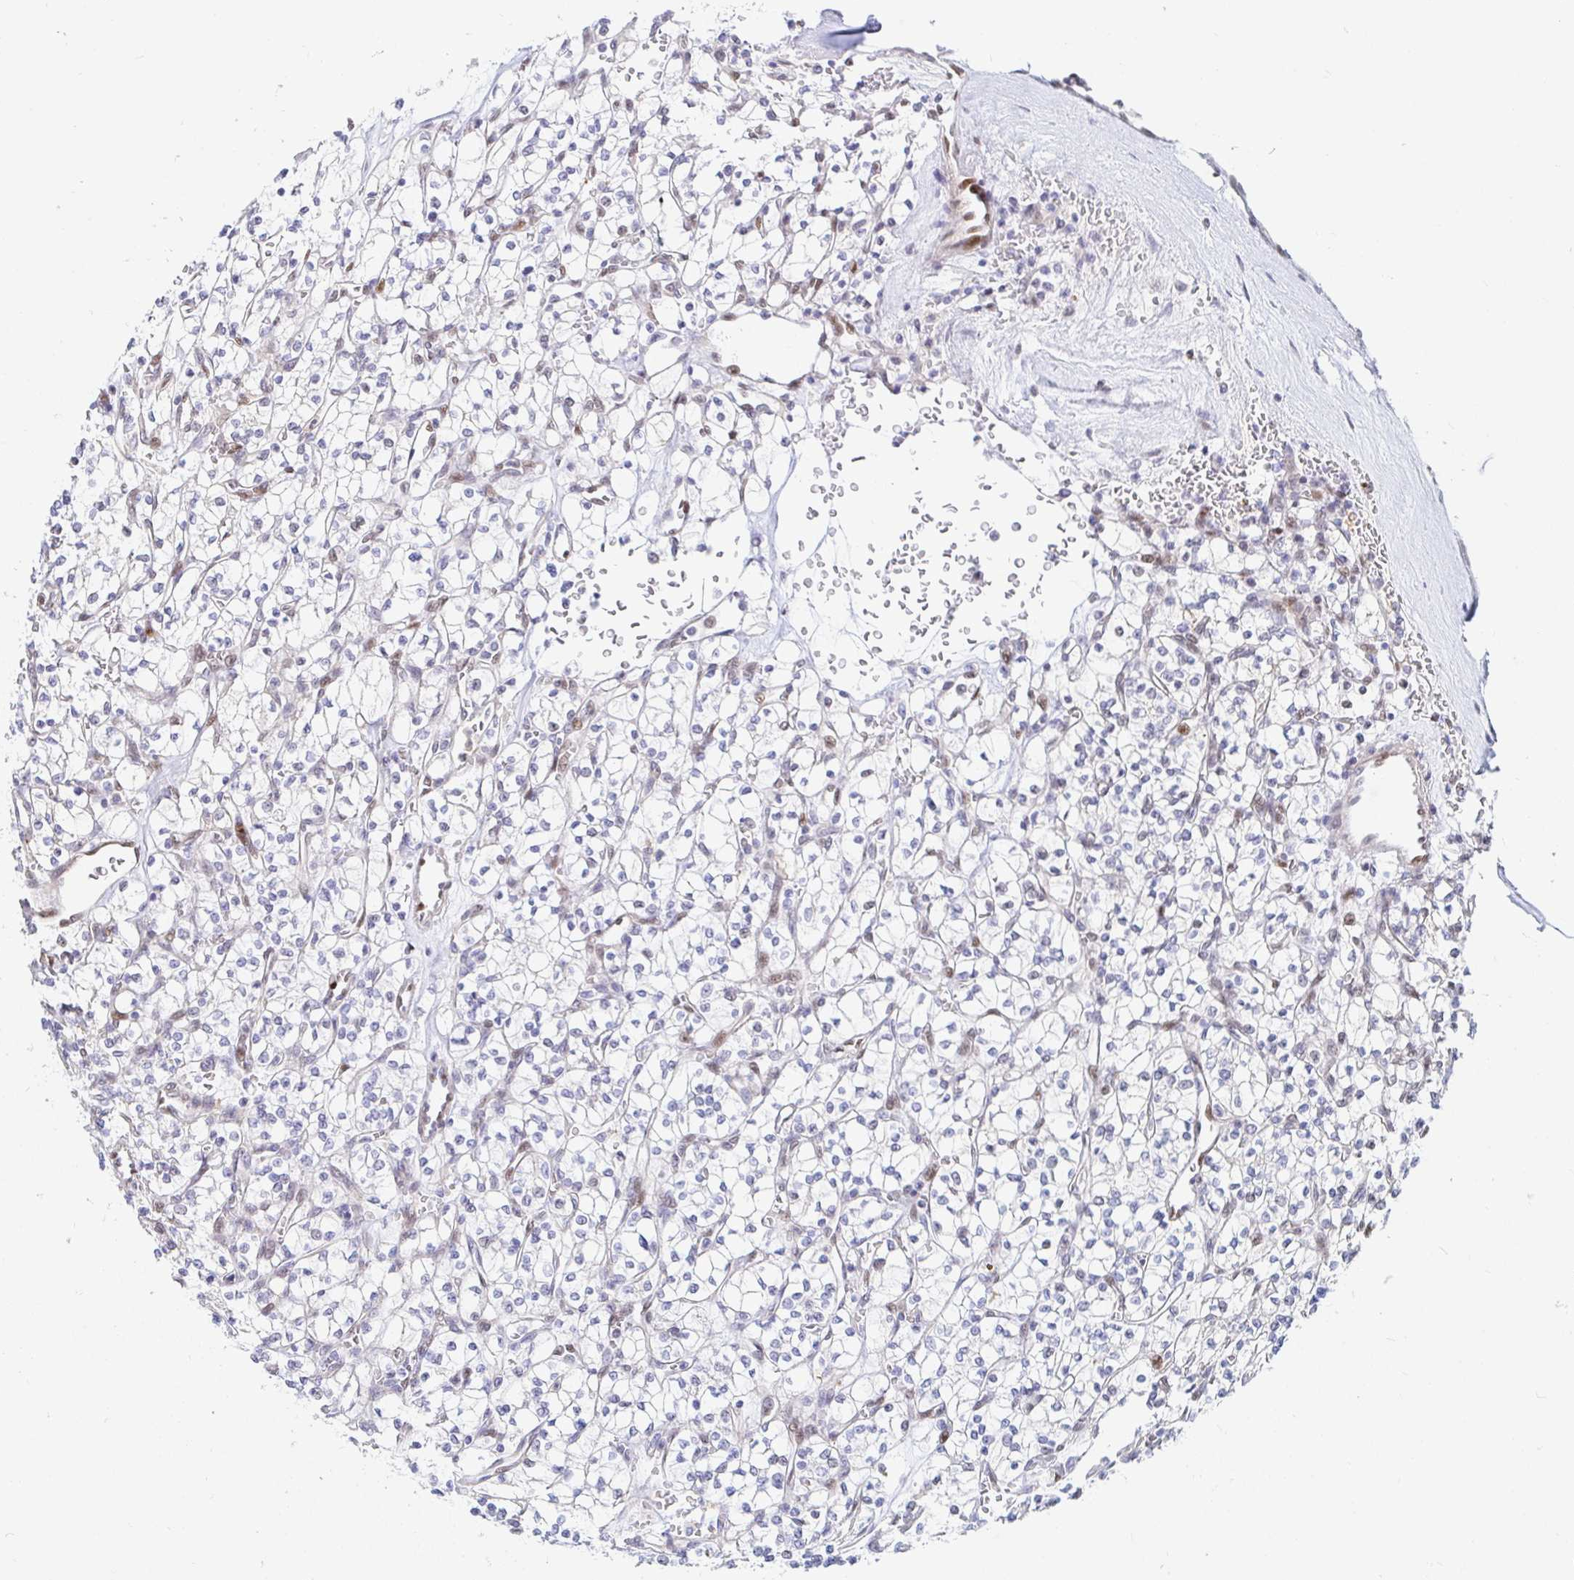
{"staining": {"intensity": "negative", "quantity": "none", "location": "none"}, "tissue": "renal cancer", "cell_type": "Tumor cells", "image_type": "cancer", "snomed": [{"axis": "morphology", "description": "Adenocarcinoma, NOS"}, {"axis": "topography", "description": "Kidney"}], "caption": "Immunohistochemical staining of human renal cancer exhibits no significant positivity in tumor cells. (DAB (3,3'-diaminobenzidine) IHC with hematoxylin counter stain).", "gene": "HINFP", "patient": {"sex": "female", "age": 64}}